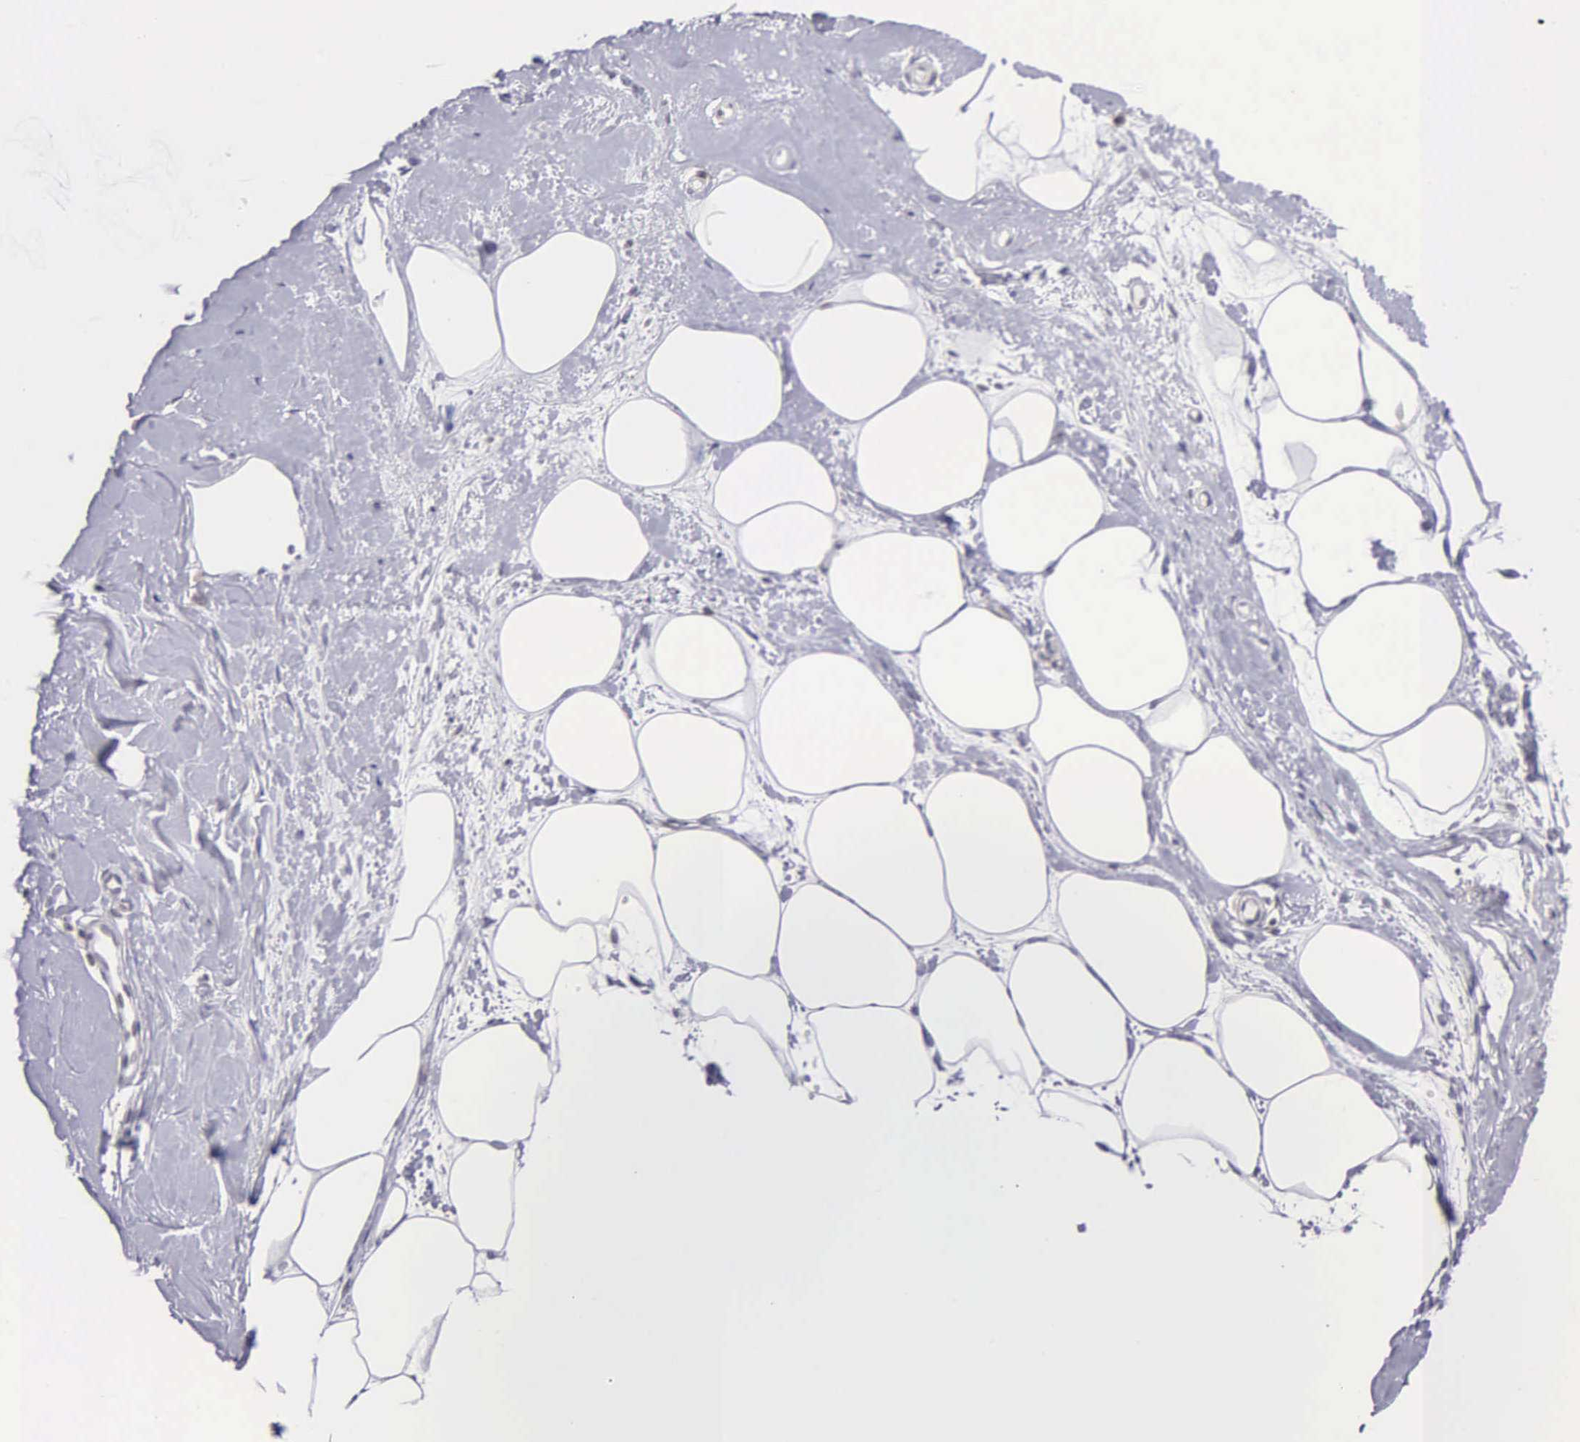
{"staining": {"intensity": "negative", "quantity": "none", "location": "none"}, "tissue": "breast", "cell_type": "Adipocytes", "image_type": "normal", "snomed": [{"axis": "morphology", "description": "Normal tissue, NOS"}, {"axis": "topography", "description": "Breast"}], "caption": "IHC histopathology image of normal human breast stained for a protein (brown), which demonstrates no expression in adipocytes. The staining was performed using DAB to visualize the protein expression in brown, while the nuclei were stained in blue with hematoxylin (Magnification: 20x).", "gene": "BRD1", "patient": {"sex": "female", "age": 44}}